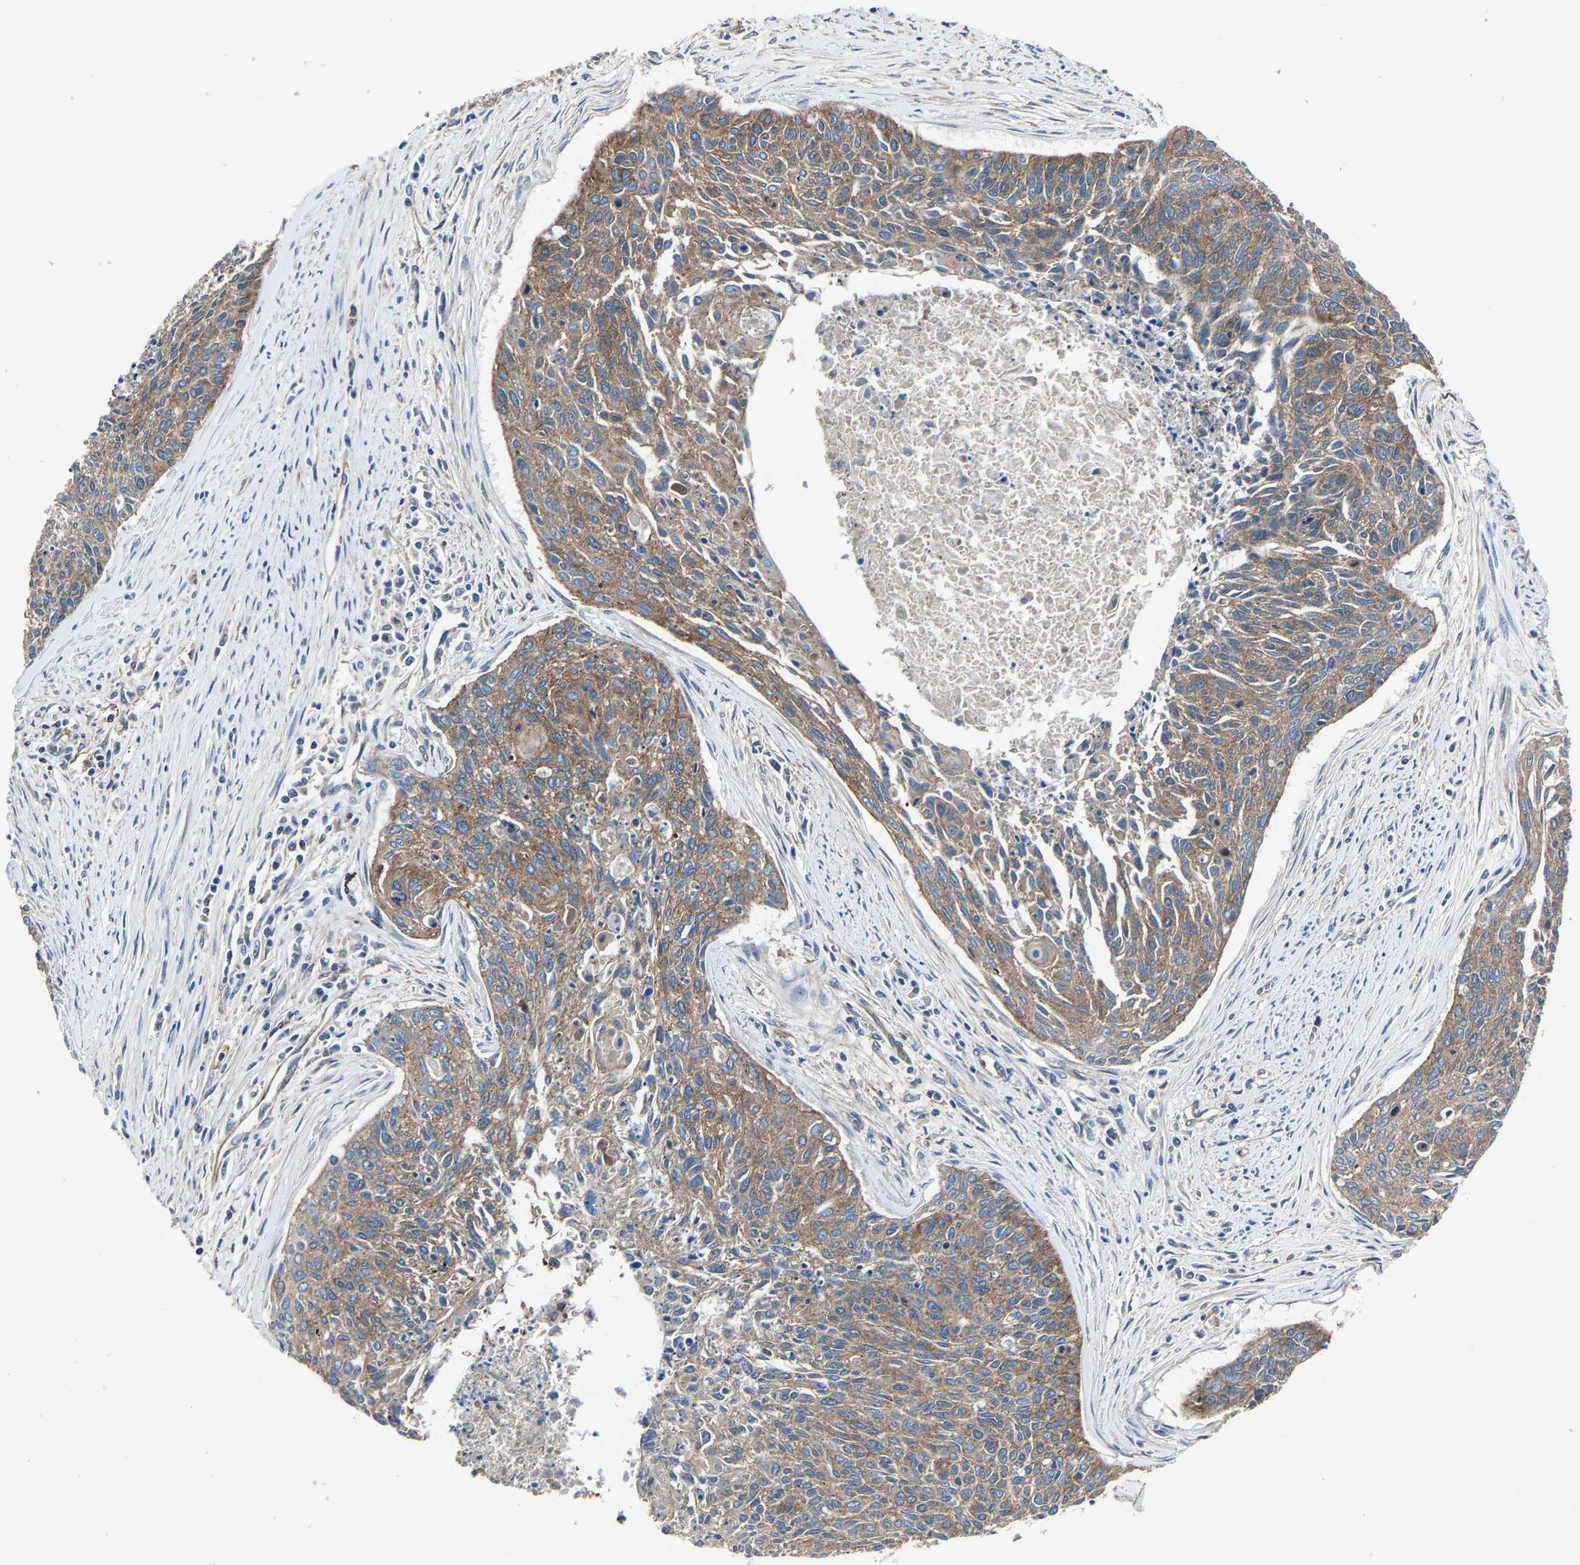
{"staining": {"intensity": "moderate", "quantity": ">75%", "location": "cytoplasmic/membranous"}, "tissue": "cervical cancer", "cell_type": "Tumor cells", "image_type": "cancer", "snomed": [{"axis": "morphology", "description": "Squamous cell carcinoma, NOS"}, {"axis": "topography", "description": "Cervix"}], "caption": "The immunohistochemical stain labels moderate cytoplasmic/membranous positivity in tumor cells of squamous cell carcinoma (cervical) tissue. (IHC, brightfield microscopy, high magnification).", "gene": "KIAA1958", "patient": {"sex": "female", "age": 55}}